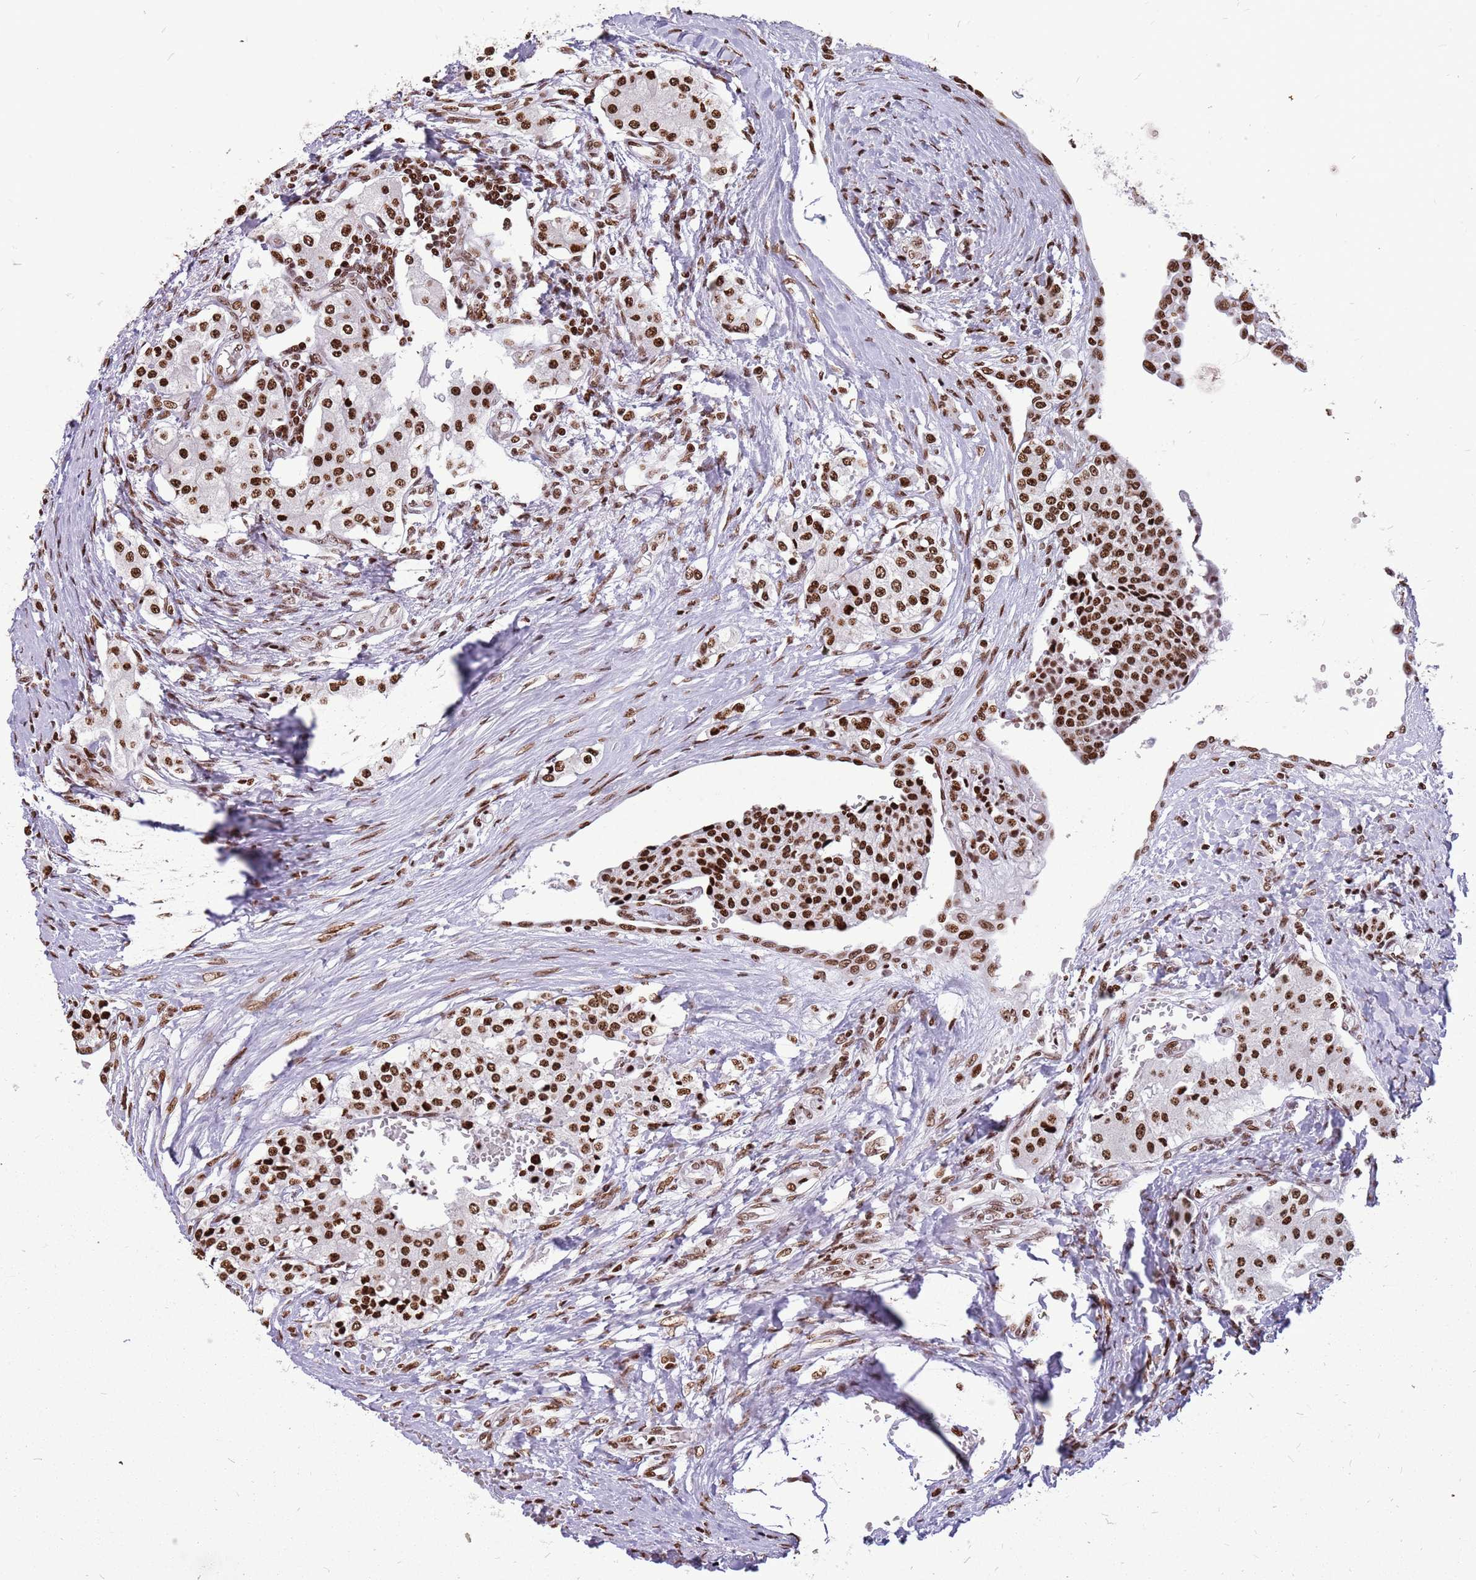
{"staining": {"intensity": "strong", "quantity": ">75%", "location": "nuclear"}, "tissue": "carcinoid", "cell_type": "Tumor cells", "image_type": "cancer", "snomed": [{"axis": "morphology", "description": "Carcinoid, malignant, NOS"}, {"axis": "topography", "description": "Colon"}], "caption": "A micrograph of human carcinoid stained for a protein exhibits strong nuclear brown staining in tumor cells.", "gene": "WASHC4", "patient": {"sex": "female", "age": 52}}